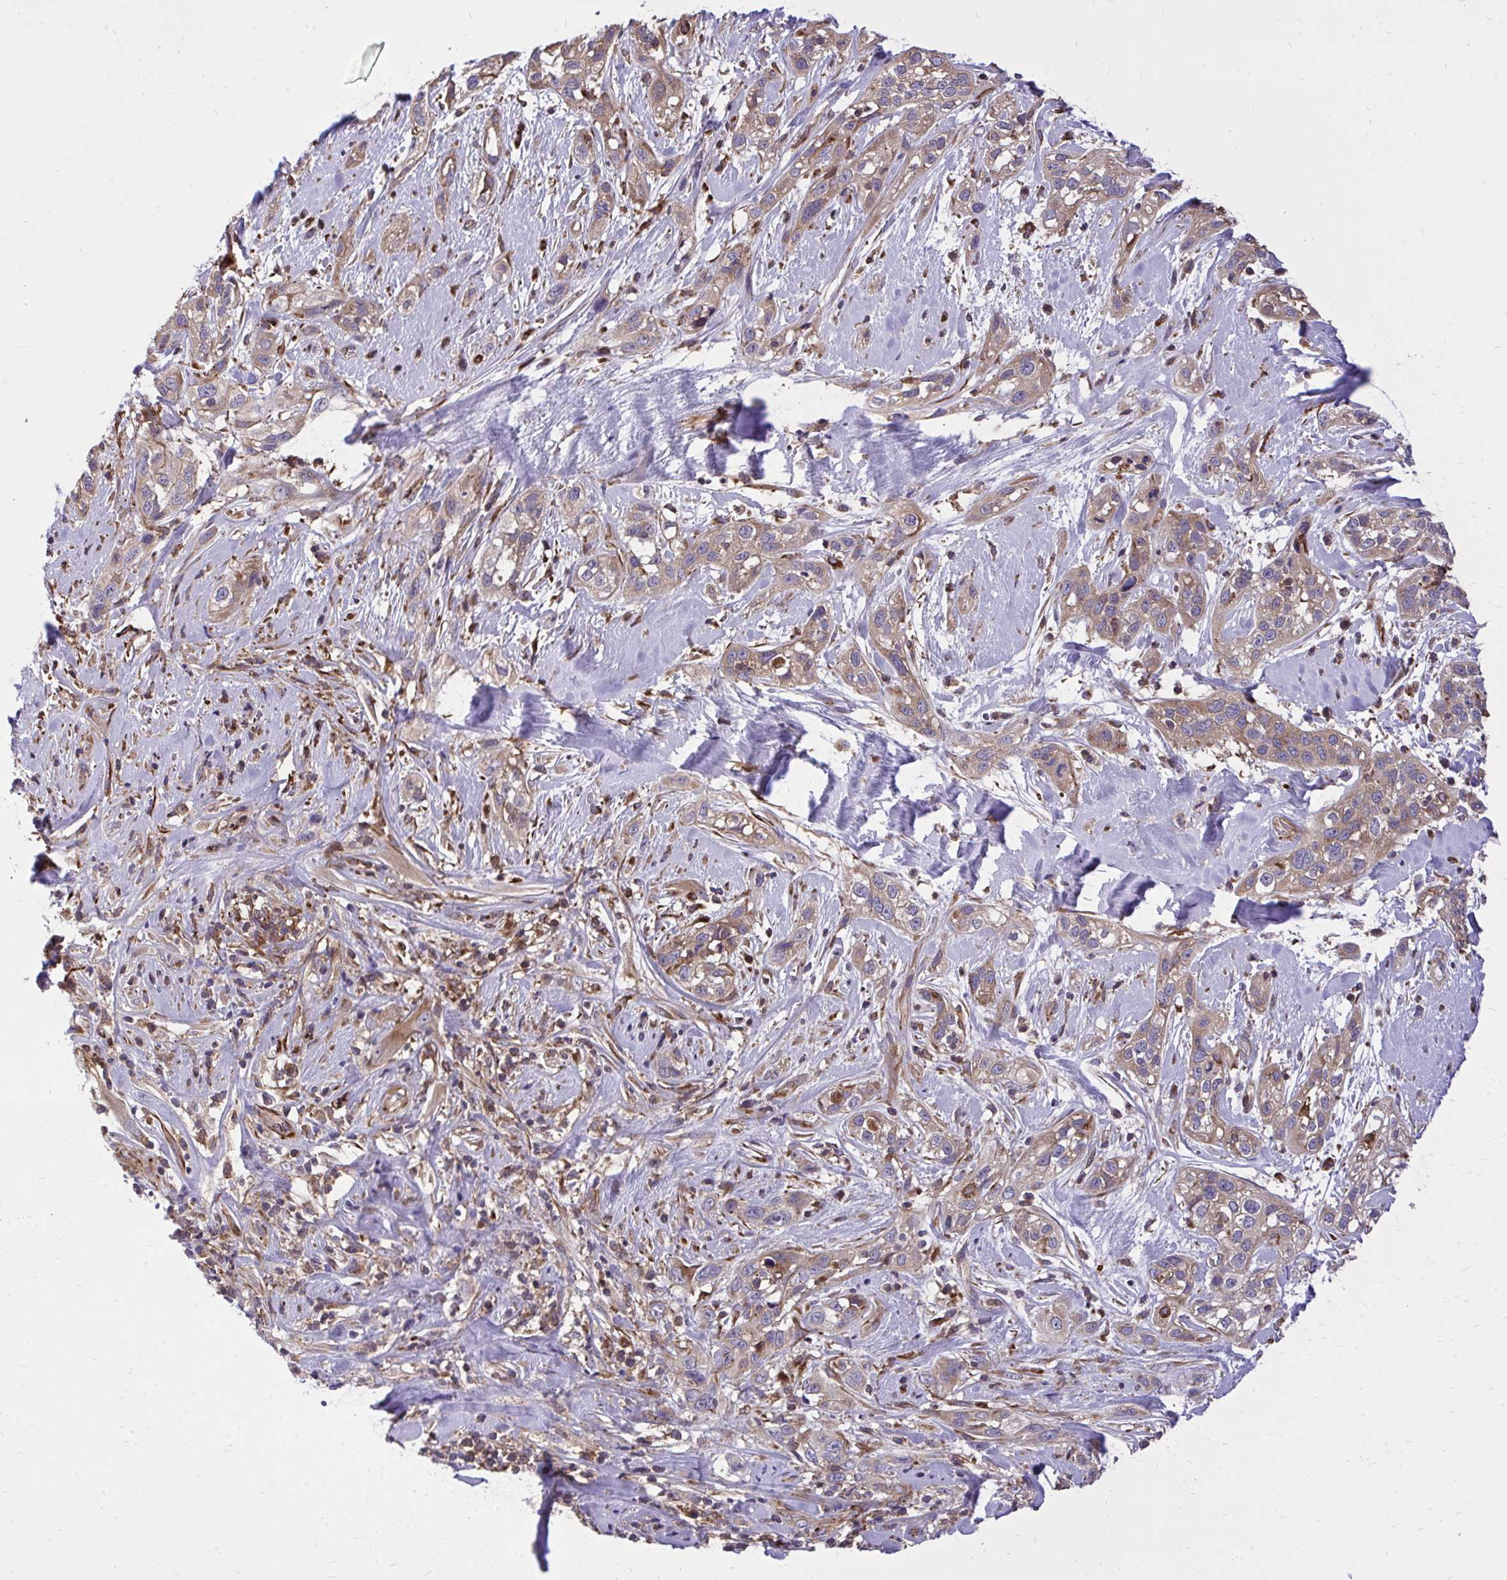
{"staining": {"intensity": "weak", "quantity": ">75%", "location": "cytoplasmic/membranous"}, "tissue": "skin cancer", "cell_type": "Tumor cells", "image_type": "cancer", "snomed": [{"axis": "morphology", "description": "Squamous cell carcinoma, NOS"}, {"axis": "topography", "description": "Skin"}], "caption": "A micrograph of skin cancer stained for a protein shows weak cytoplasmic/membranous brown staining in tumor cells. (DAB IHC, brown staining for protein, blue staining for nuclei).", "gene": "PAIP2", "patient": {"sex": "male", "age": 82}}